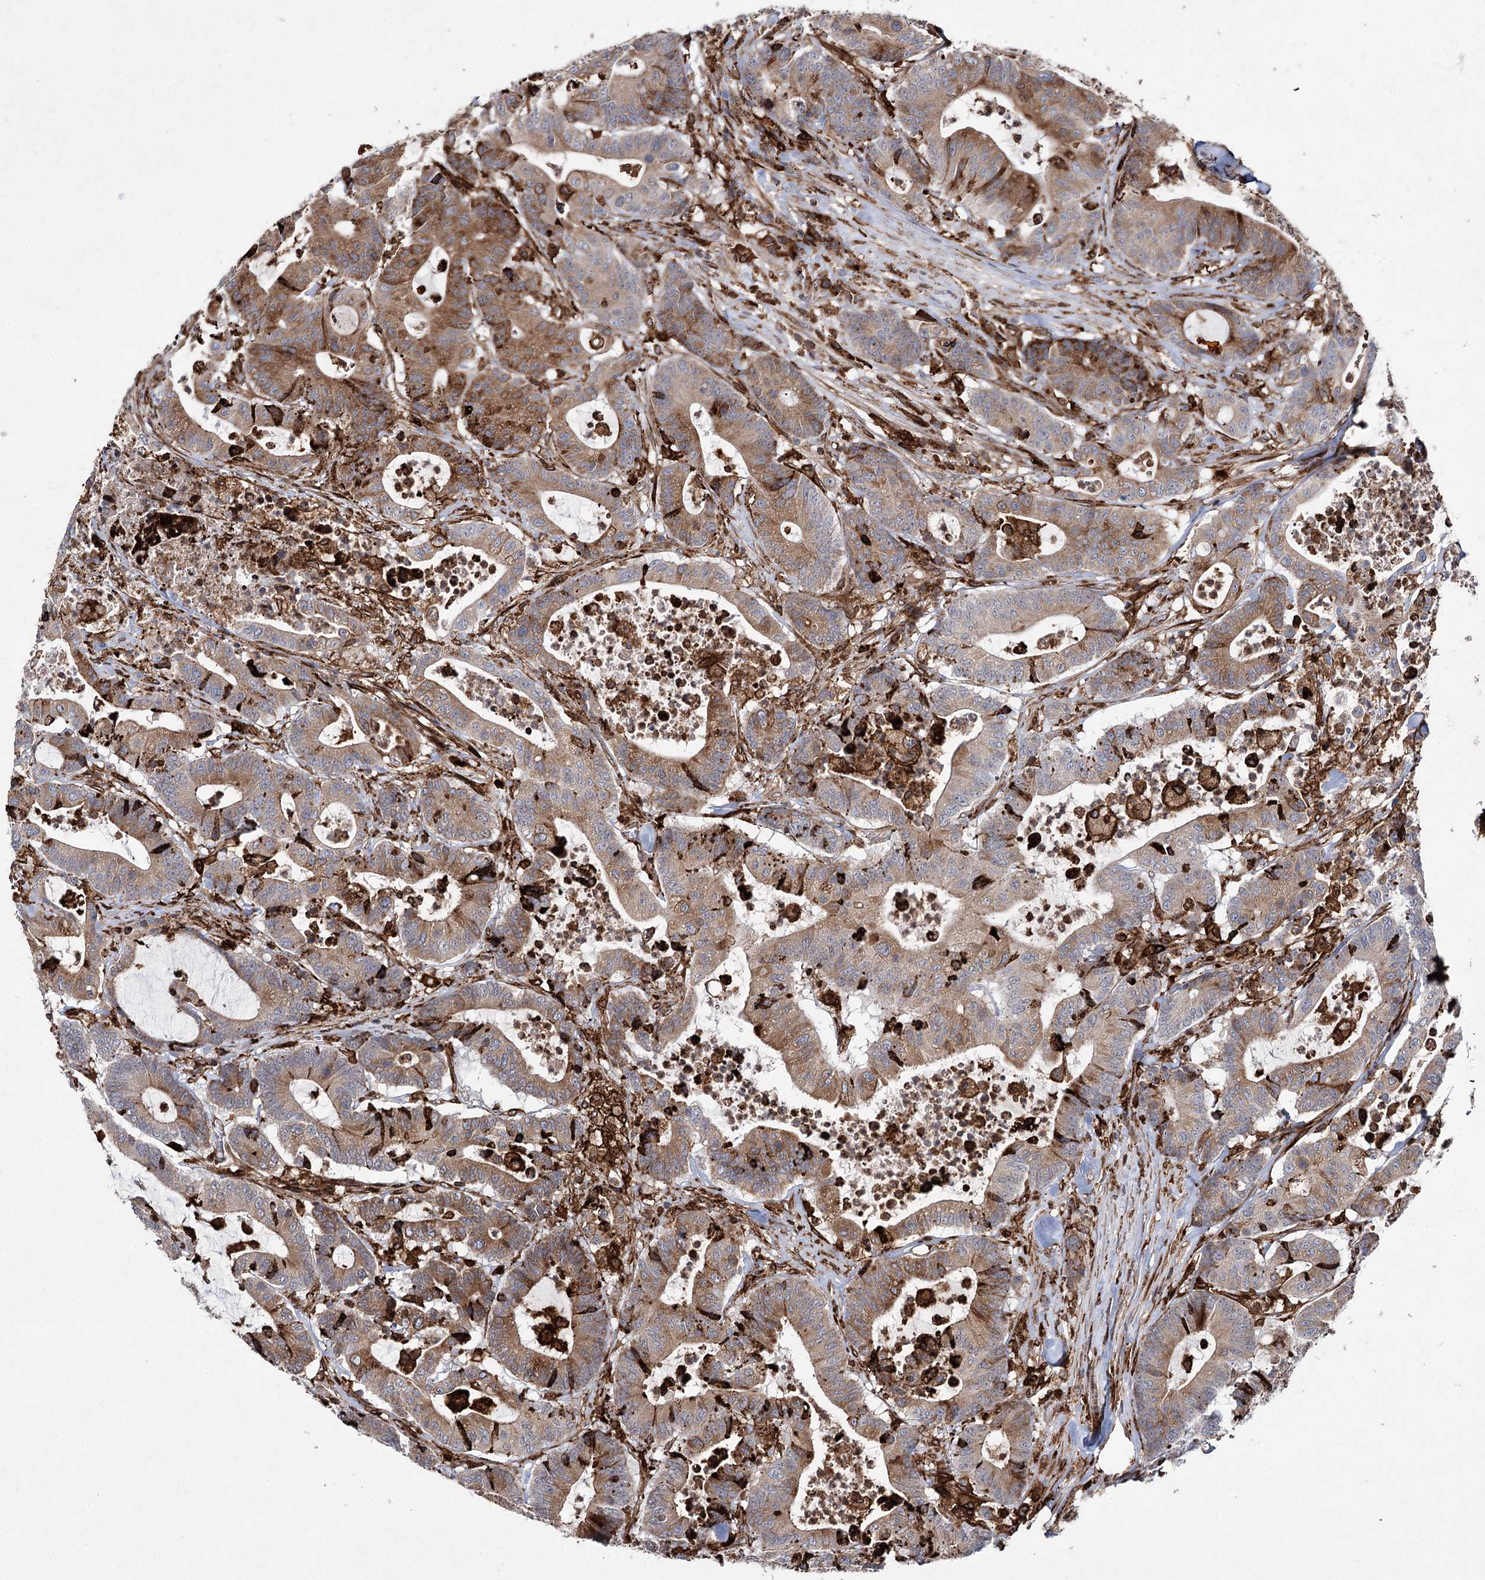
{"staining": {"intensity": "moderate", "quantity": ">75%", "location": "cytoplasmic/membranous"}, "tissue": "colorectal cancer", "cell_type": "Tumor cells", "image_type": "cancer", "snomed": [{"axis": "morphology", "description": "Adenocarcinoma, NOS"}, {"axis": "topography", "description": "Colon"}], "caption": "Brown immunohistochemical staining in colorectal cancer (adenocarcinoma) exhibits moderate cytoplasmic/membranous staining in approximately >75% of tumor cells.", "gene": "DCUN1D4", "patient": {"sex": "female", "age": 84}}